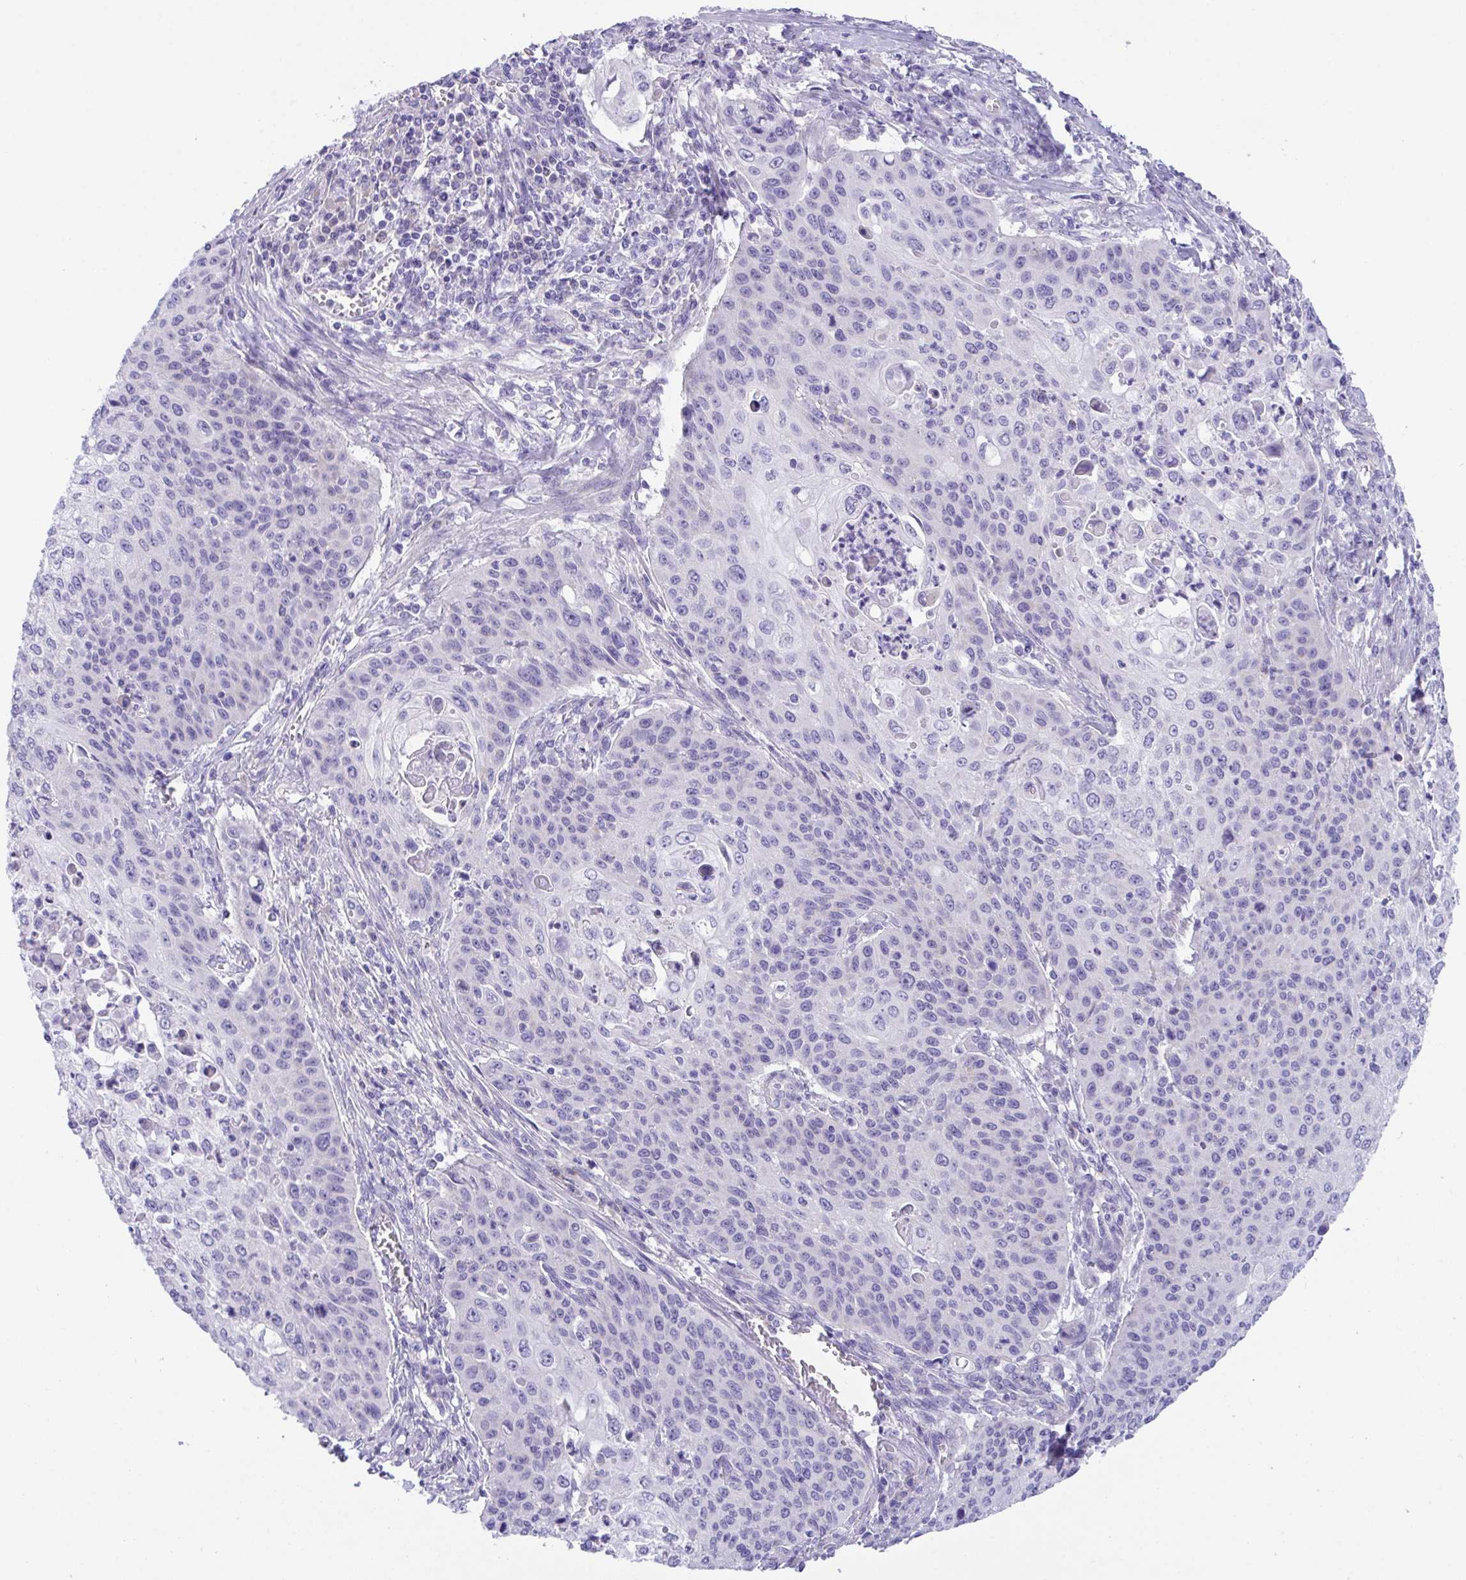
{"staining": {"intensity": "negative", "quantity": "none", "location": "none"}, "tissue": "cervical cancer", "cell_type": "Tumor cells", "image_type": "cancer", "snomed": [{"axis": "morphology", "description": "Squamous cell carcinoma, NOS"}, {"axis": "topography", "description": "Cervix"}], "caption": "There is no significant staining in tumor cells of cervical cancer. (Brightfield microscopy of DAB IHC at high magnification).", "gene": "TMEM106B", "patient": {"sex": "female", "age": 65}}